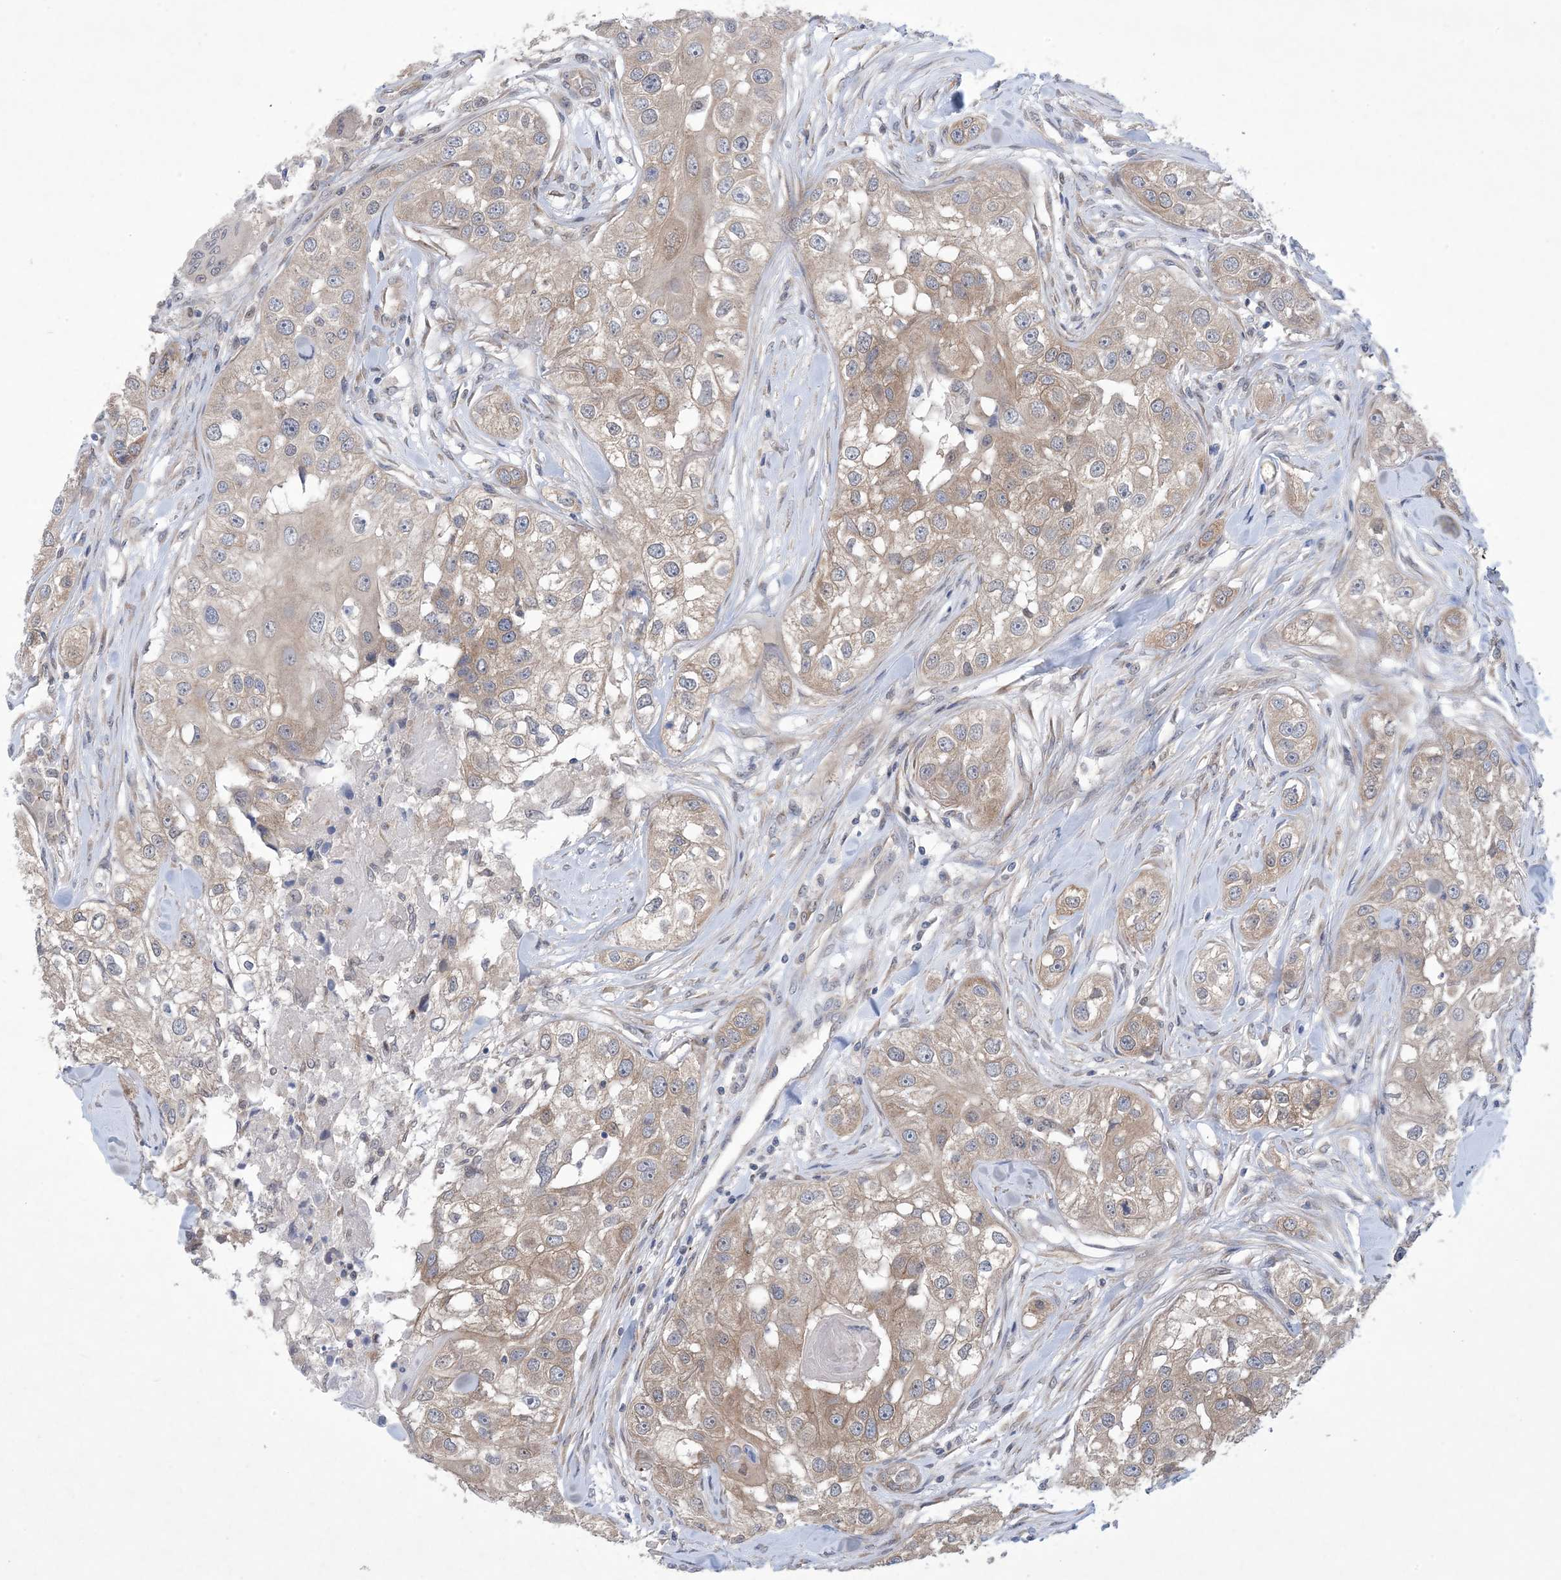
{"staining": {"intensity": "weak", "quantity": ">75%", "location": "cytoplasmic/membranous"}, "tissue": "head and neck cancer", "cell_type": "Tumor cells", "image_type": "cancer", "snomed": [{"axis": "morphology", "description": "Normal tissue, NOS"}, {"axis": "morphology", "description": "Squamous cell carcinoma, NOS"}, {"axis": "topography", "description": "Skeletal muscle"}, {"axis": "topography", "description": "Head-Neck"}], "caption": "DAB immunohistochemical staining of squamous cell carcinoma (head and neck) exhibits weak cytoplasmic/membranous protein expression in about >75% of tumor cells.", "gene": "EHBP1", "patient": {"sex": "male", "age": 51}}